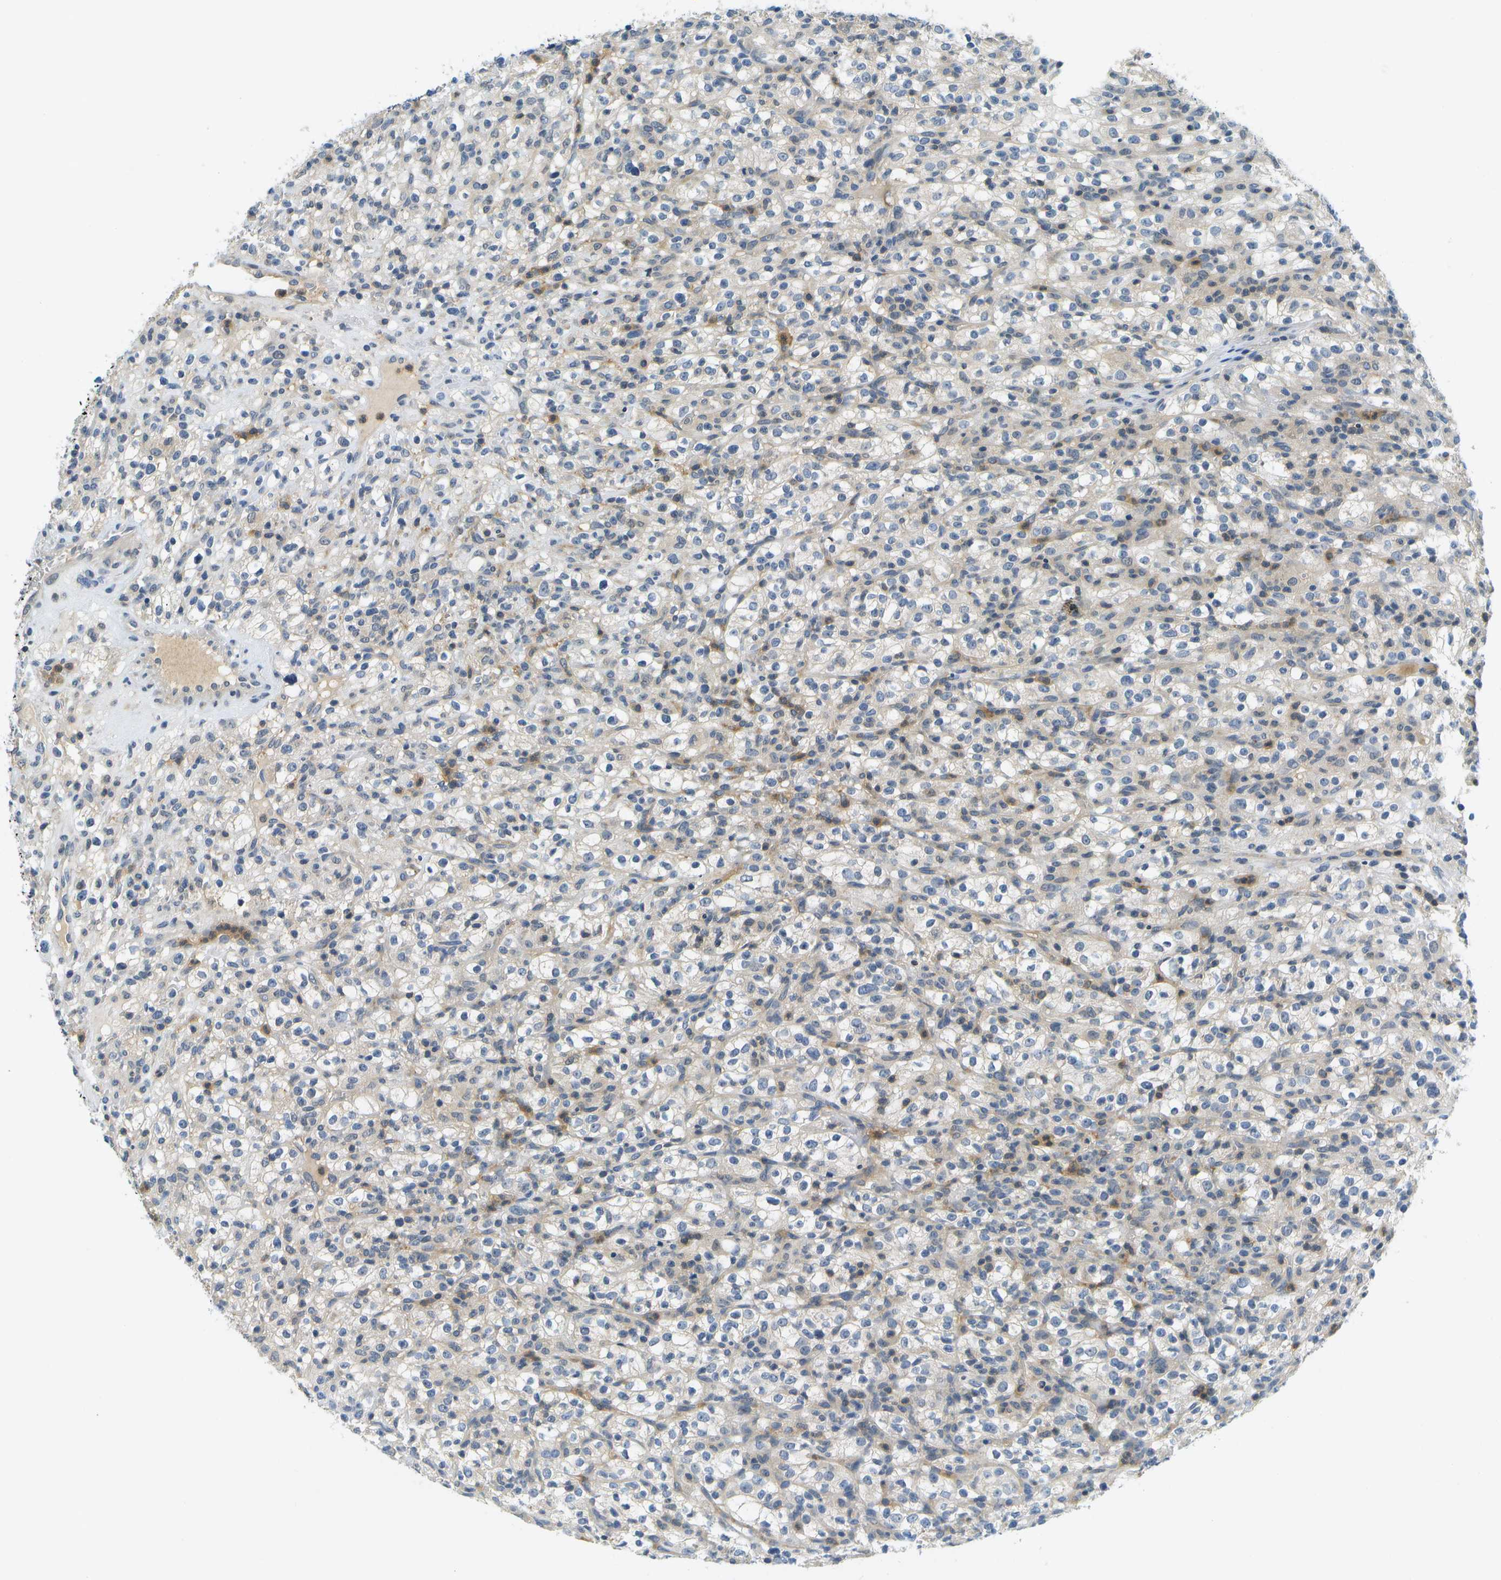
{"staining": {"intensity": "weak", "quantity": "<25%", "location": "cytoplasmic/membranous"}, "tissue": "renal cancer", "cell_type": "Tumor cells", "image_type": "cancer", "snomed": [{"axis": "morphology", "description": "Normal tissue, NOS"}, {"axis": "morphology", "description": "Adenocarcinoma, NOS"}, {"axis": "topography", "description": "Kidney"}], "caption": "Micrograph shows no significant protein expression in tumor cells of renal cancer (adenocarcinoma). Nuclei are stained in blue.", "gene": "RASGRP2", "patient": {"sex": "female", "age": 72}}